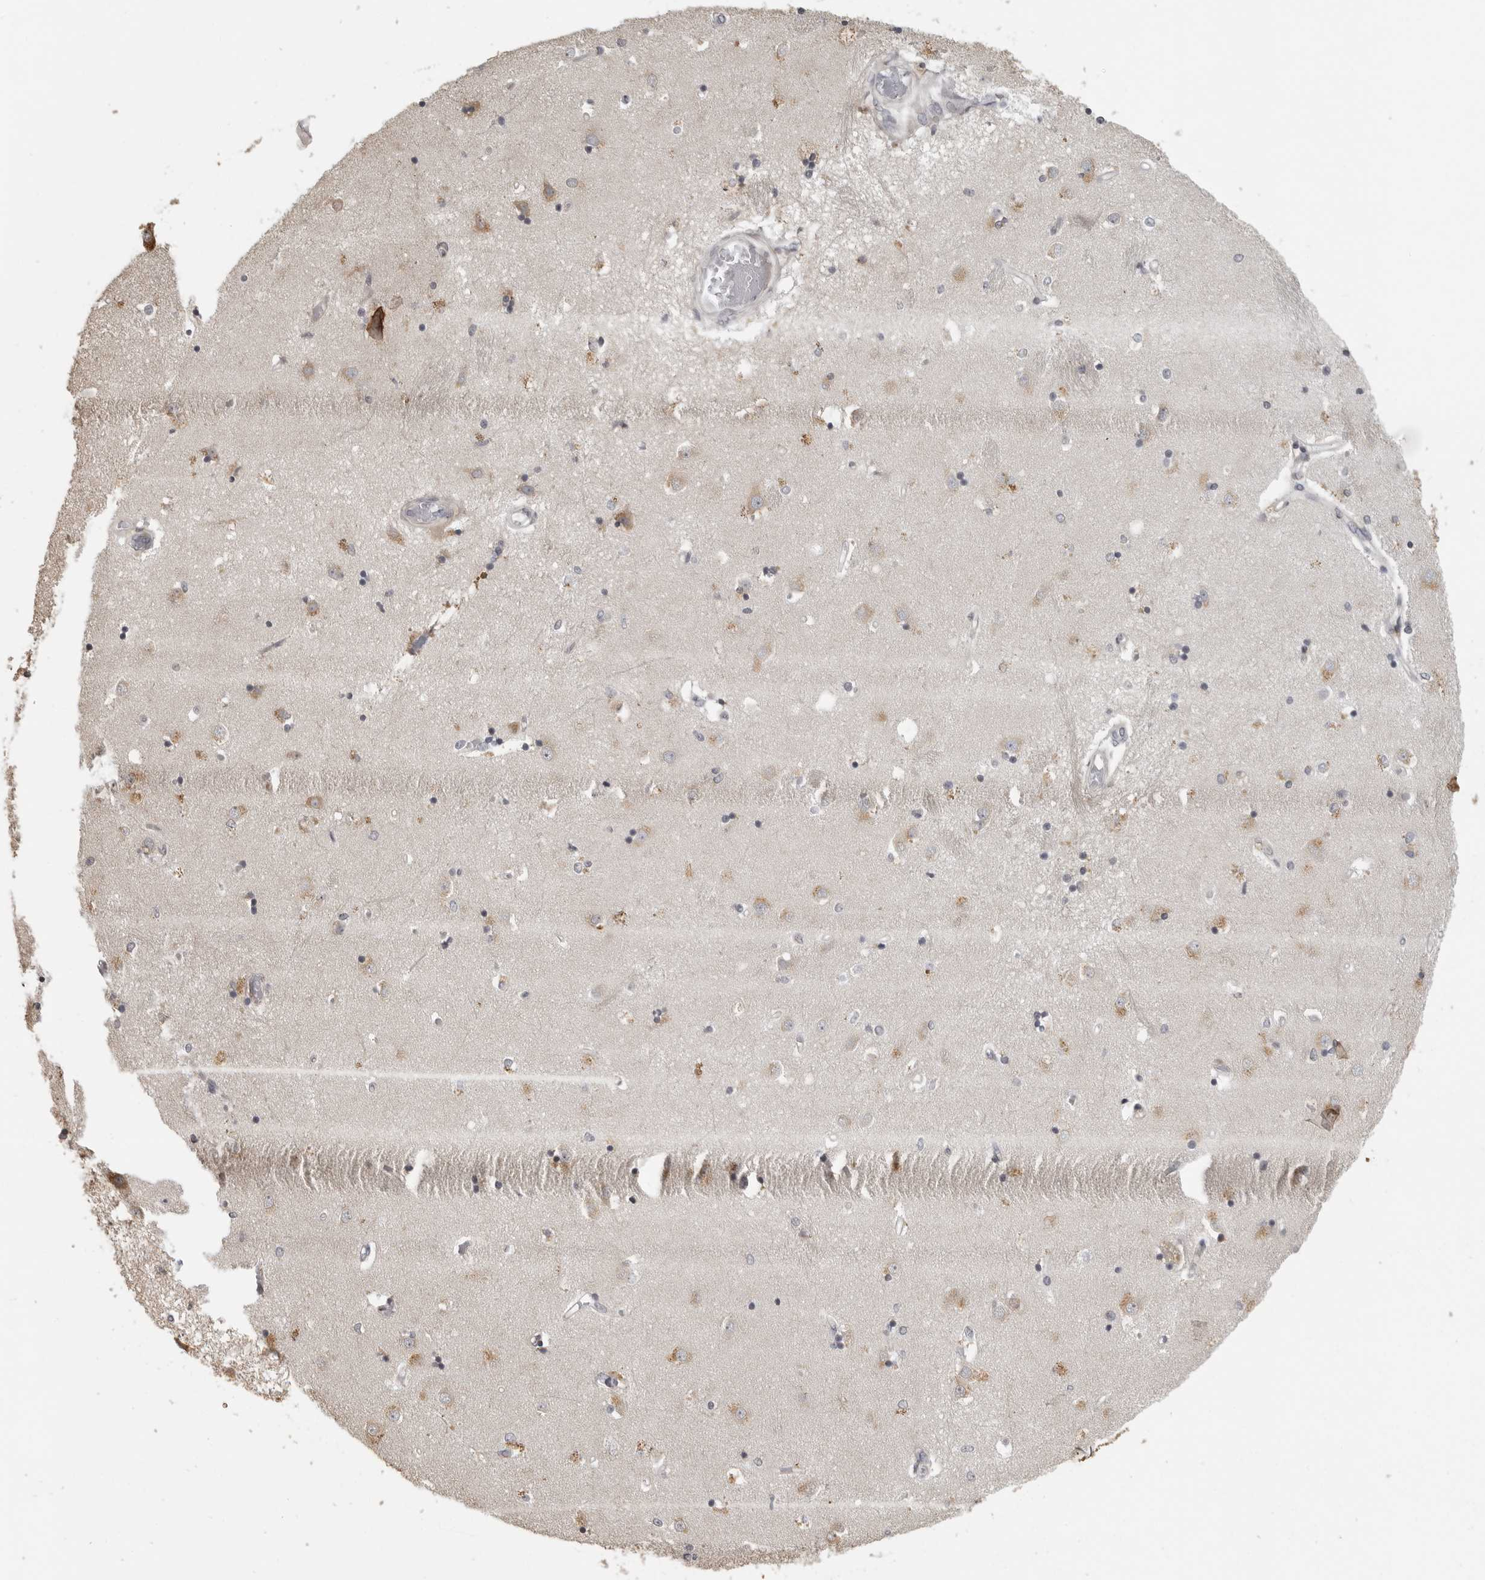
{"staining": {"intensity": "weak", "quantity": "<25%", "location": "cytoplasmic/membranous"}, "tissue": "caudate", "cell_type": "Glial cells", "image_type": "normal", "snomed": [{"axis": "morphology", "description": "Normal tissue, NOS"}, {"axis": "topography", "description": "Lateral ventricle wall"}], "caption": "This is a micrograph of immunohistochemistry staining of normal caudate, which shows no expression in glial cells.", "gene": "IDO1", "patient": {"sex": "male", "age": 45}}